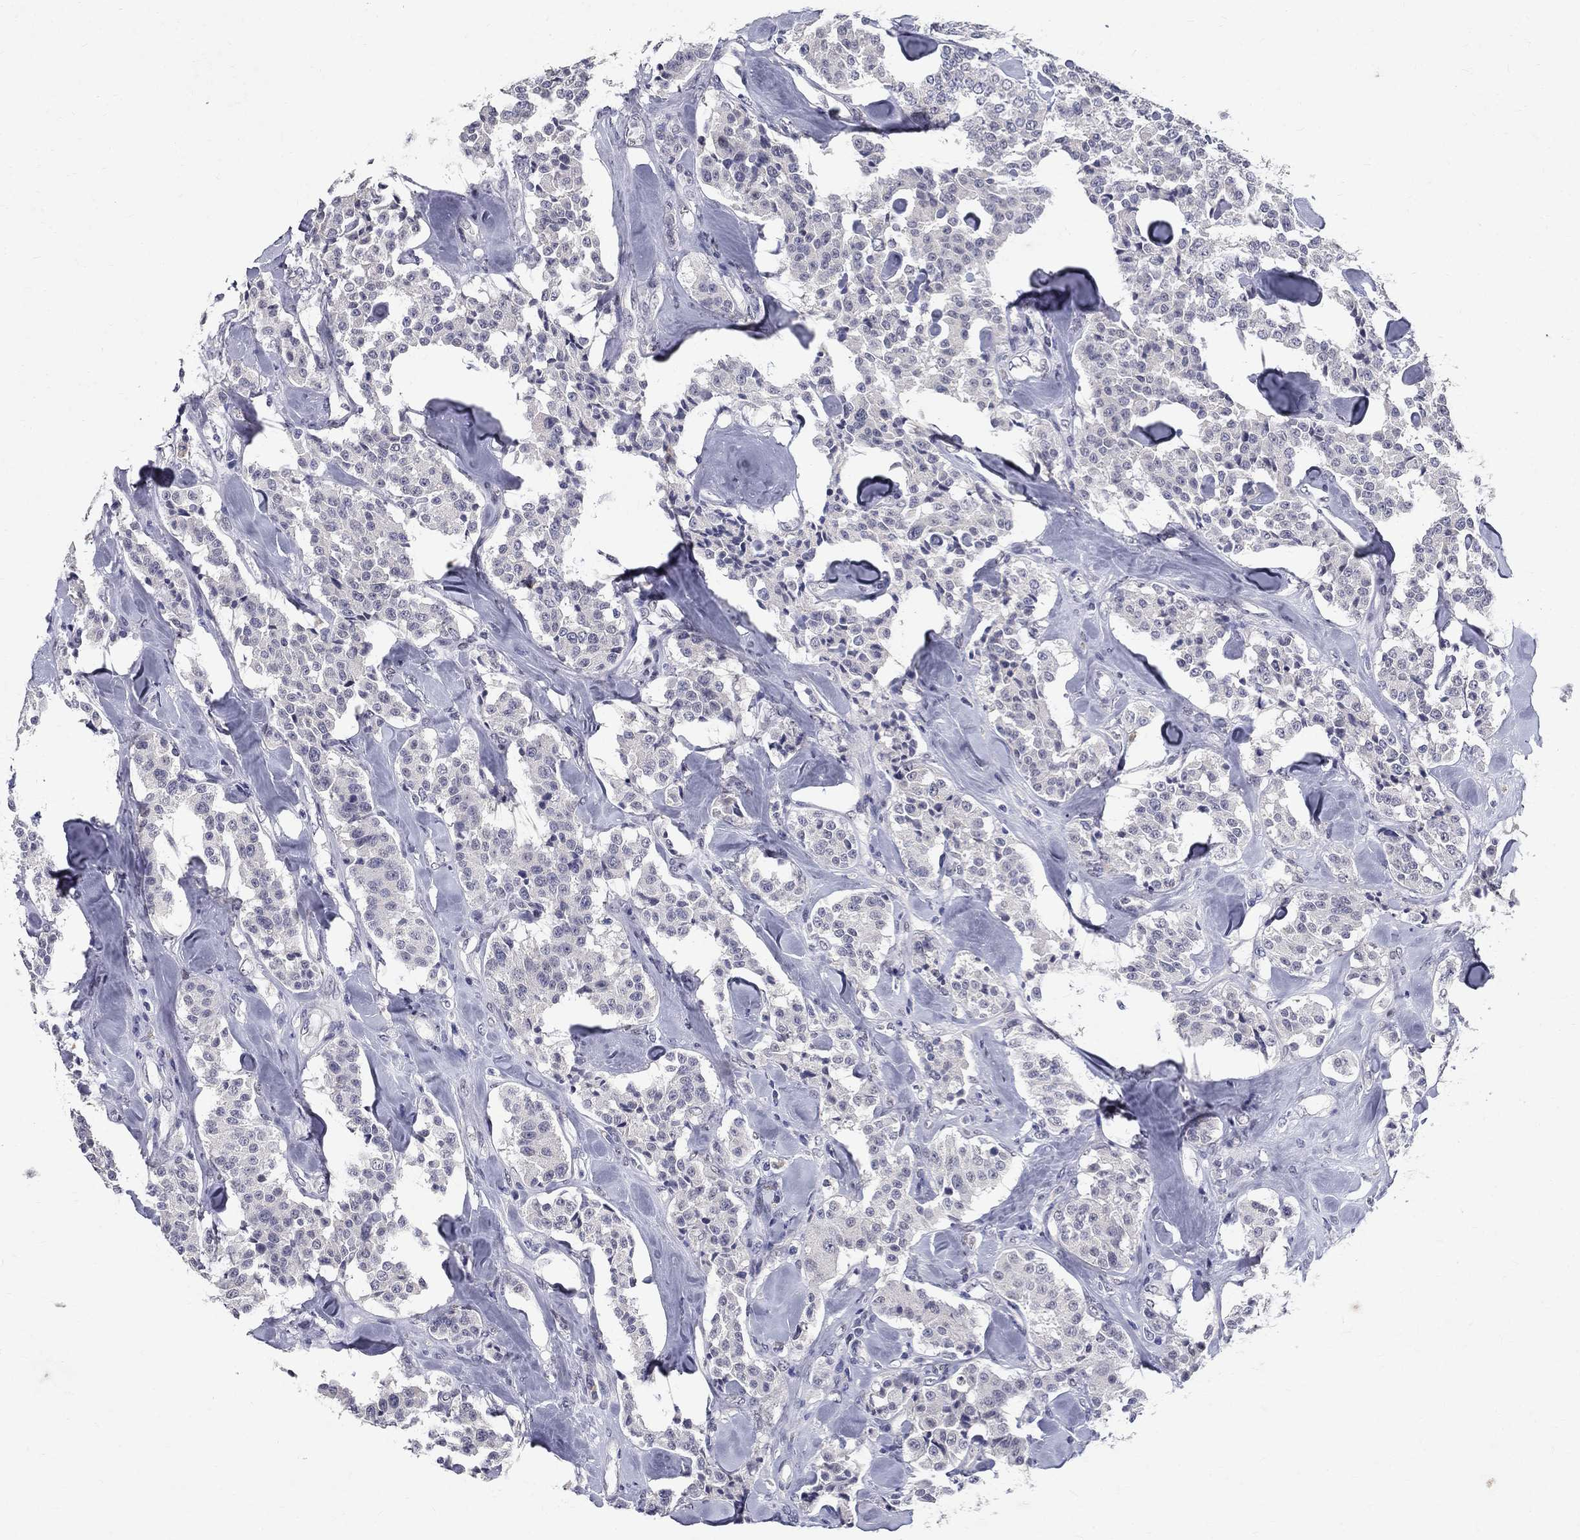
{"staining": {"intensity": "negative", "quantity": "none", "location": "none"}, "tissue": "carcinoid", "cell_type": "Tumor cells", "image_type": "cancer", "snomed": [{"axis": "morphology", "description": "Carcinoid, malignant, NOS"}, {"axis": "topography", "description": "Pancreas"}], "caption": "This image is of malignant carcinoid stained with IHC to label a protein in brown with the nuclei are counter-stained blue. There is no positivity in tumor cells.", "gene": "RBFOX1", "patient": {"sex": "male", "age": 41}}